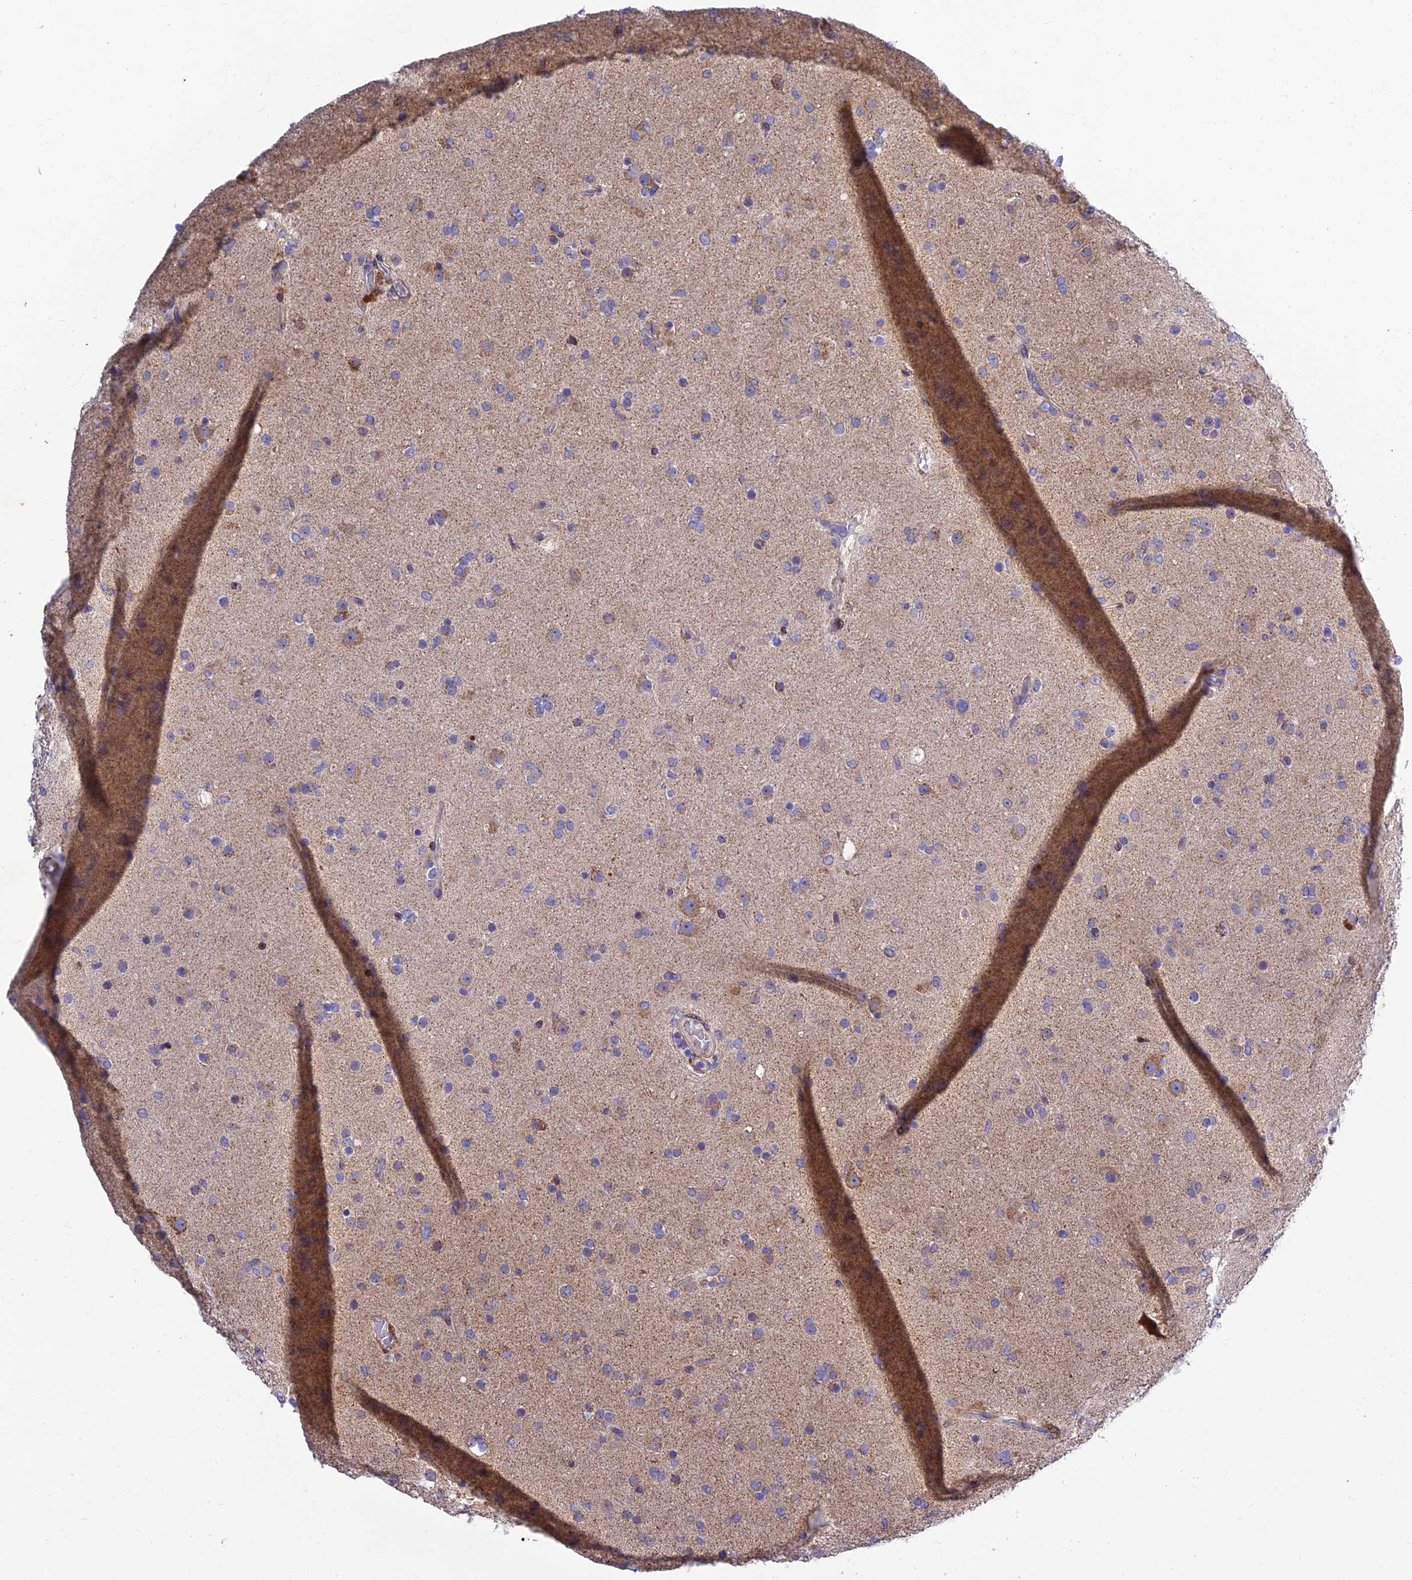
{"staining": {"intensity": "negative", "quantity": "none", "location": "none"}, "tissue": "glioma", "cell_type": "Tumor cells", "image_type": "cancer", "snomed": [{"axis": "morphology", "description": "Glioma, malignant, Low grade"}, {"axis": "topography", "description": "Brain"}], "caption": "Immunohistochemical staining of low-grade glioma (malignant) demonstrates no significant staining in tumor cells. (DAB immunohistochemistry (IHC) with hematoxylin counter stain).", "gene": "MGAT2", "patient": {"sex": "male", "age": 65}}